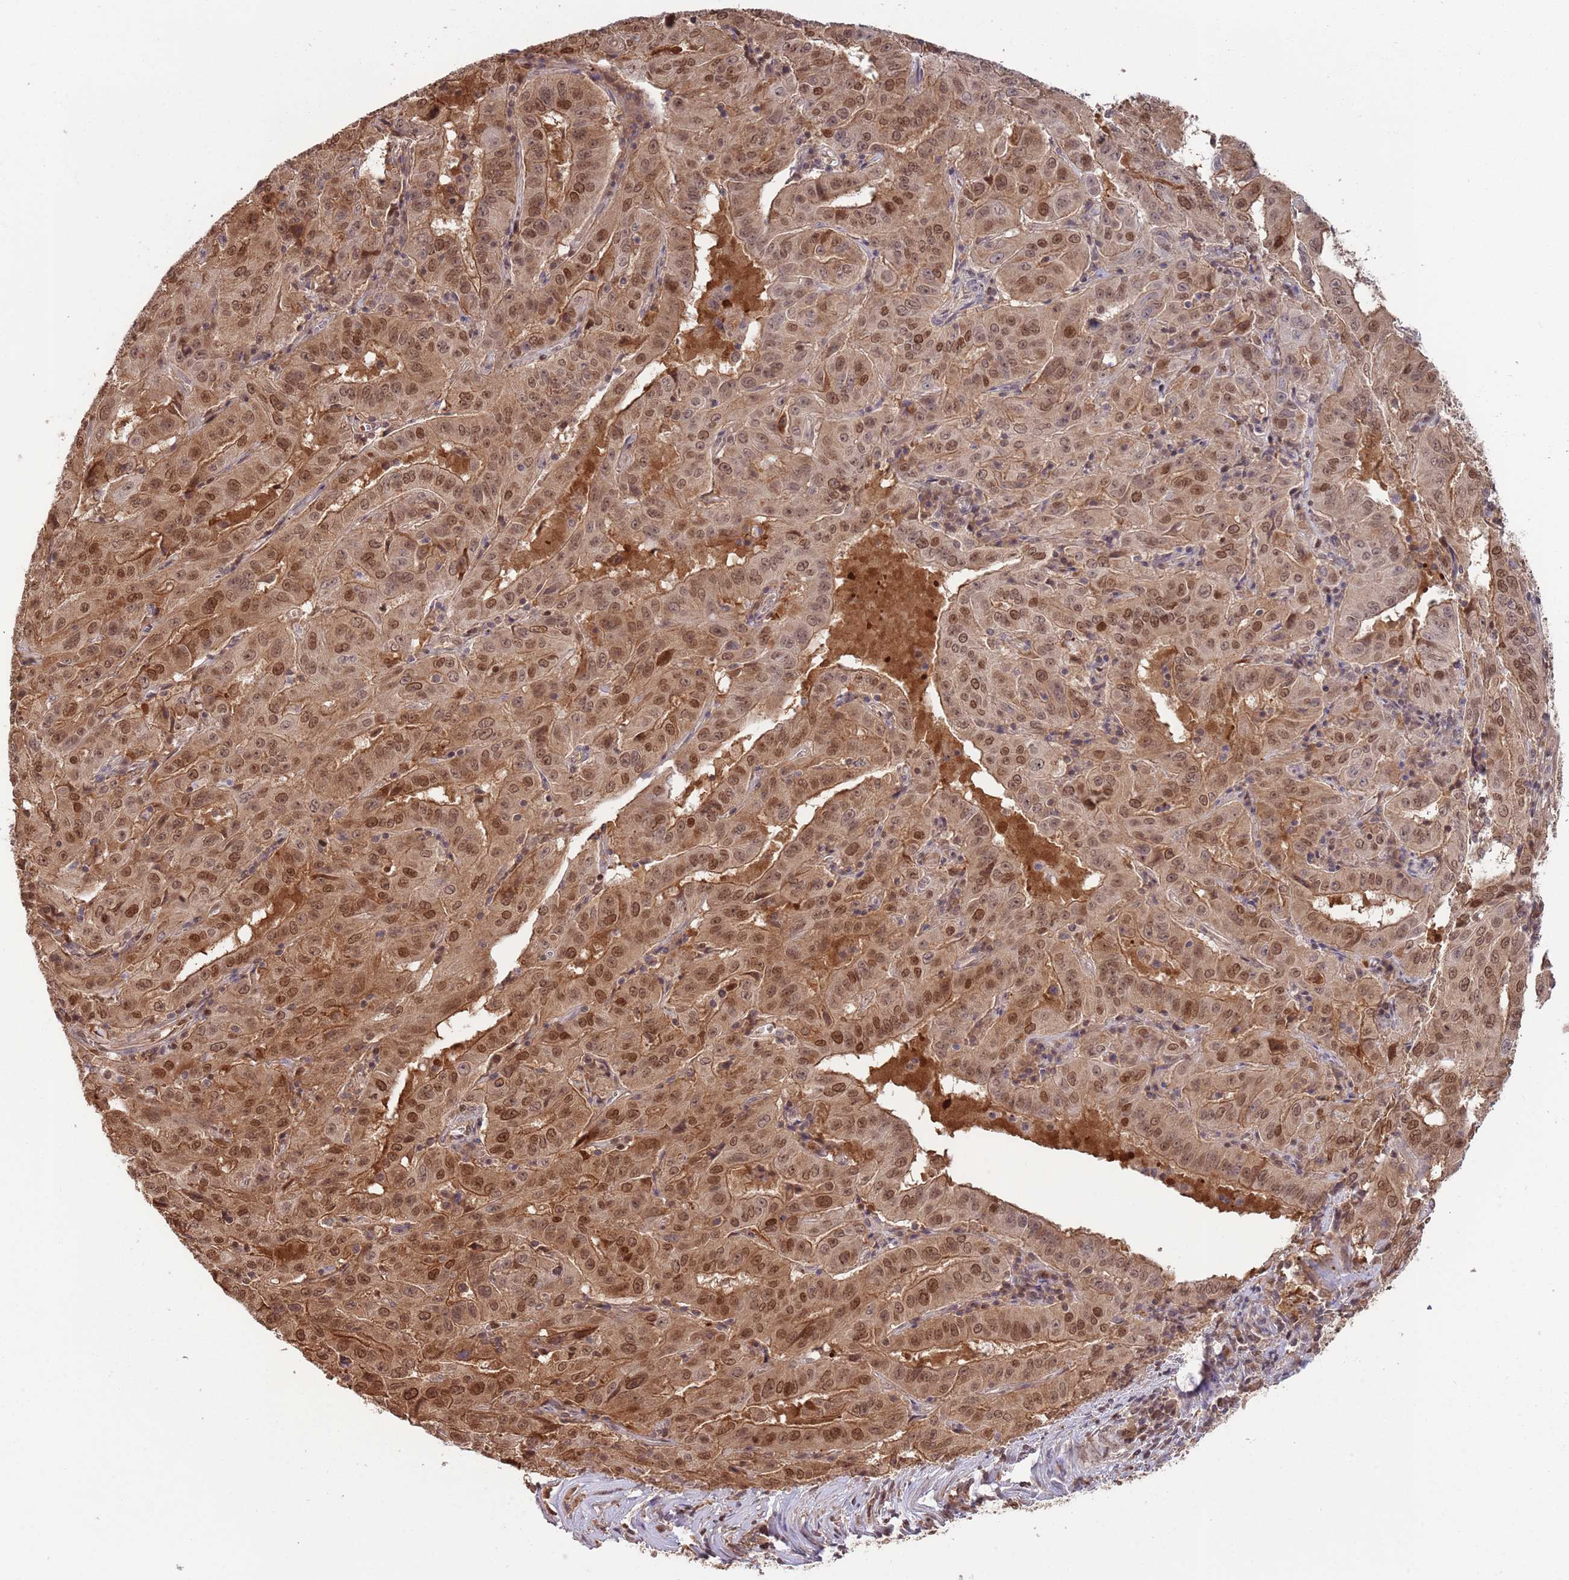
{"staining": {"intensity": "moderate", "quantity": ">75%", "location": "cytoplasmic/membranous,nuclear"}, "tissue": "pancreatic cancer", "cell_type": "Tumor cells", "image_type": "cancer", "snomed": [{"axis": "morphology", "description": "Adenocarcinoma, NOS"}, {"axis": "topography", "description": "Pancreas"}], "caption": "Immunohistochemistry (DAB) staining of pancreatic cancer exhibits moderate cytoplasmic/membranous and nuclear protein positivity in approximately >75% of tumor cells.", "gene": "SALL1", "patient": {"sex": "male", "age": 63}}